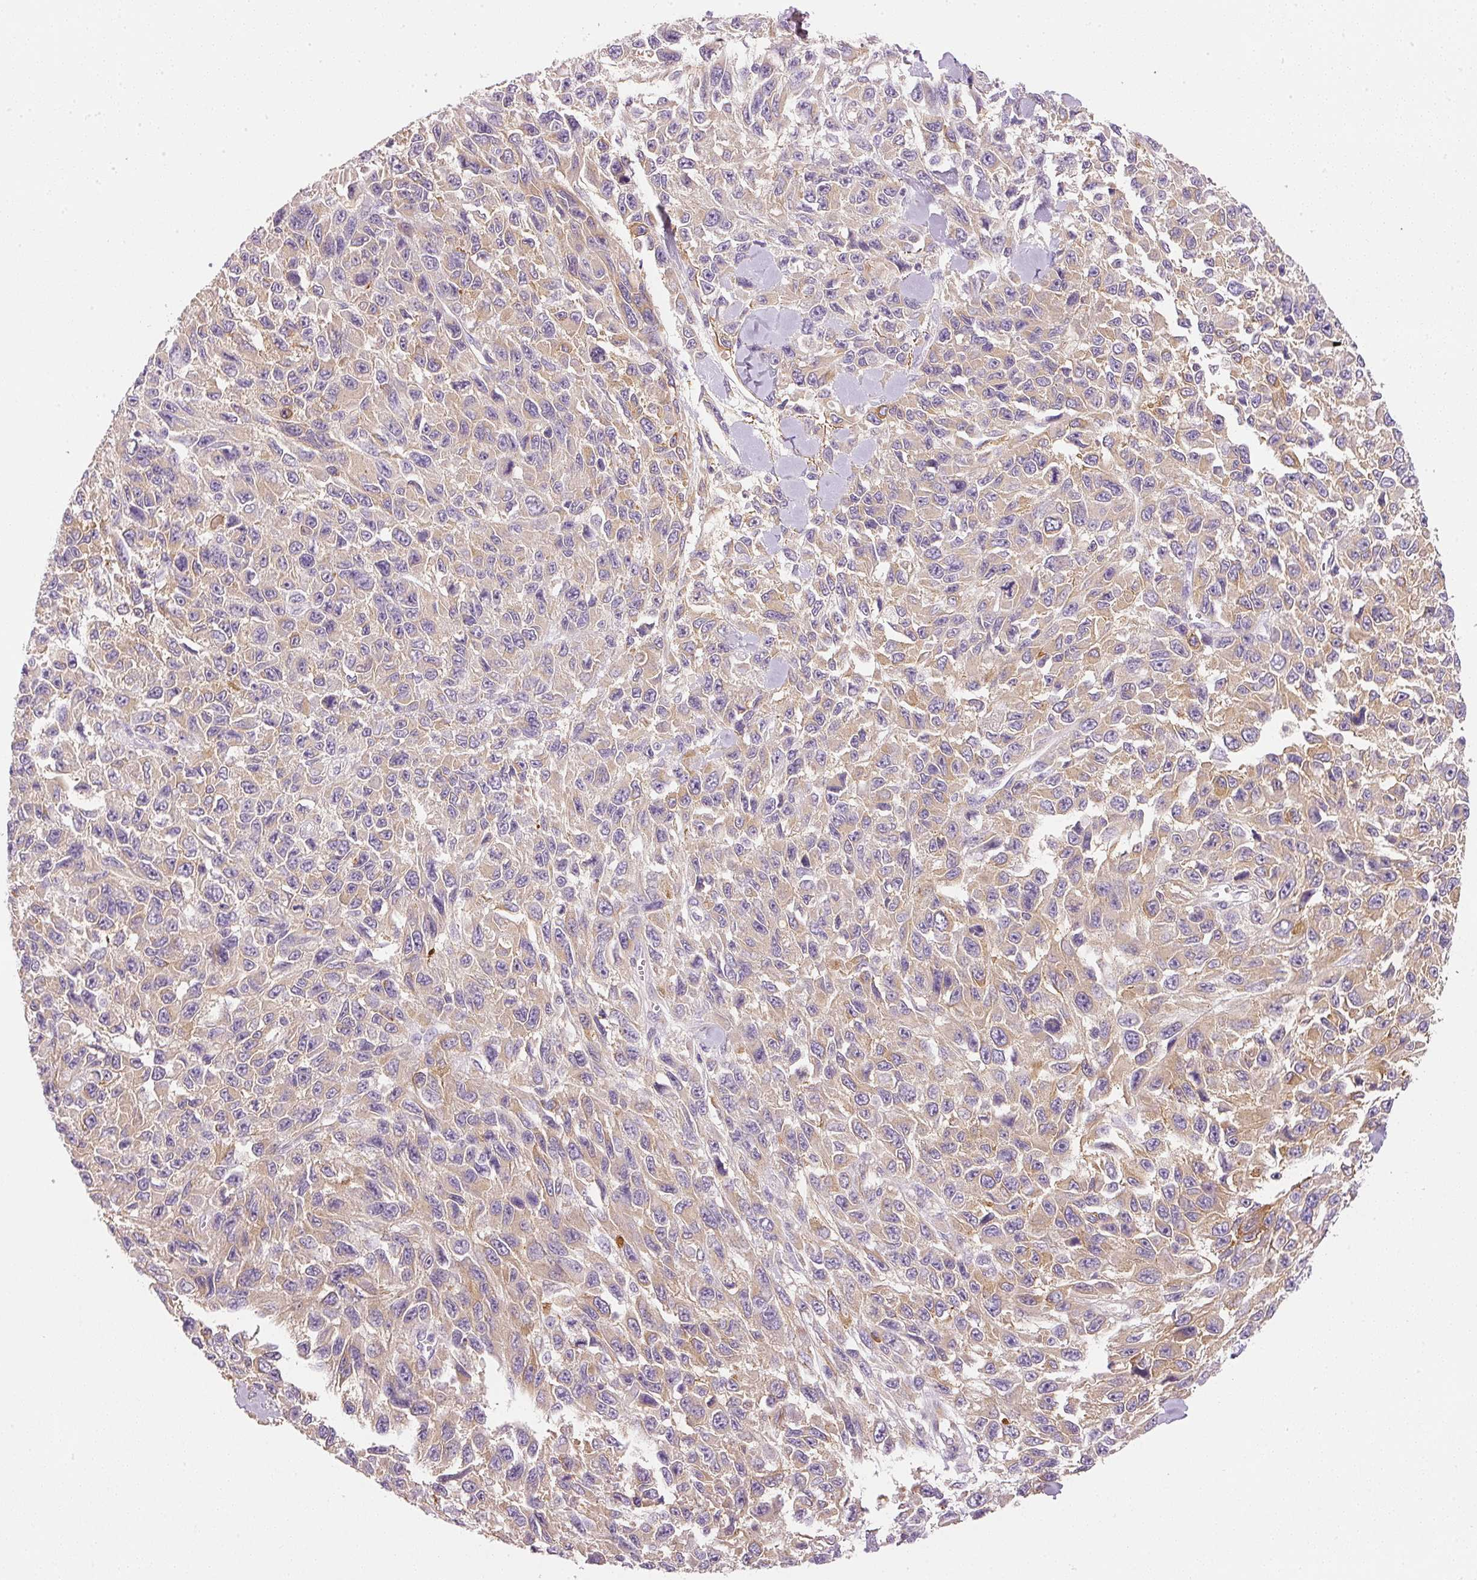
{"staining": {"intensity": "moderate", "quantity": "25%-75%", "location": "cytoplasmic/membranous"}, "tissue": "melanoma", "cell_type": "Tumor cells", "image_type": "cancer", "snomed": [{"axis": "morphology", "description": "Malignant melanoma, NOS"}, {"axis": "topography", "description": "Skin"}], "caption": "Protein expression analysis of human melanoma reveals moderate cytoplasmic/membranous positivity in about 25%-75% of tumor cells. The protein is stained brown, and the nuclei are stained in blue (DAB (3,3'-diaminobenzidine) IHC with brightfield microscopy, high magnification).", "gene": "RNF167", "patient": {"sex": "female", "age": 96}}